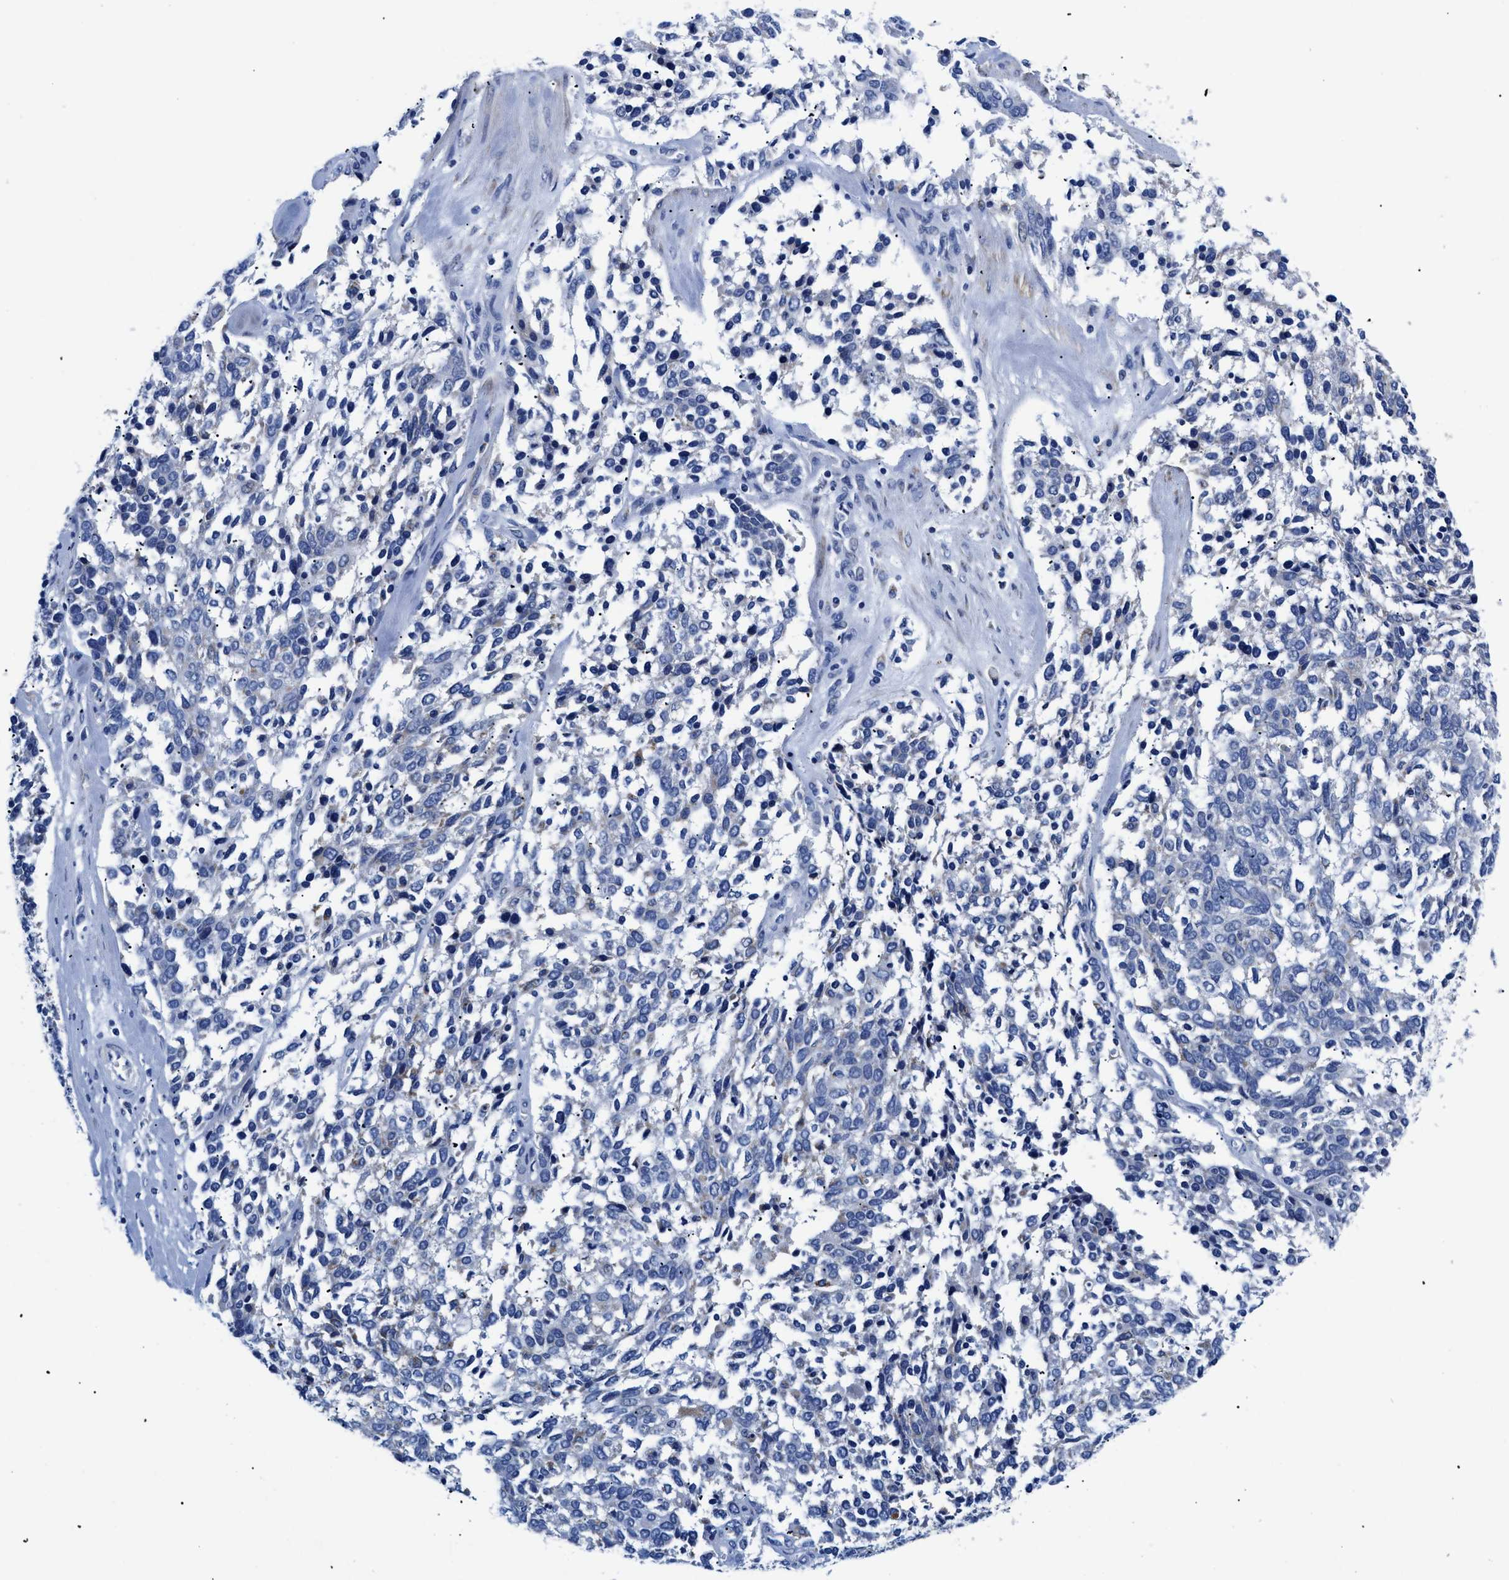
{"staining": {"intensity": "negative", "quantity": "none", "location": "none"}, "tissue": "ovarian cancer", "cell_type": "Tumor cells", "image_type": "cancer", "snomed": [{"axis": "morphology", "description": "Cystadenocarcinoma, serous, NOS"}, {"axis": "topography", "description": "Ovary"}], "caption": "A high-resolution micrograph shows immunohistochemistry staining of ovarian serous cystadenocarcinoma, which reveals no significant expression in tumor cells.", "gene": "GPR149", "patient": {"sex": "female", "age": 44}}